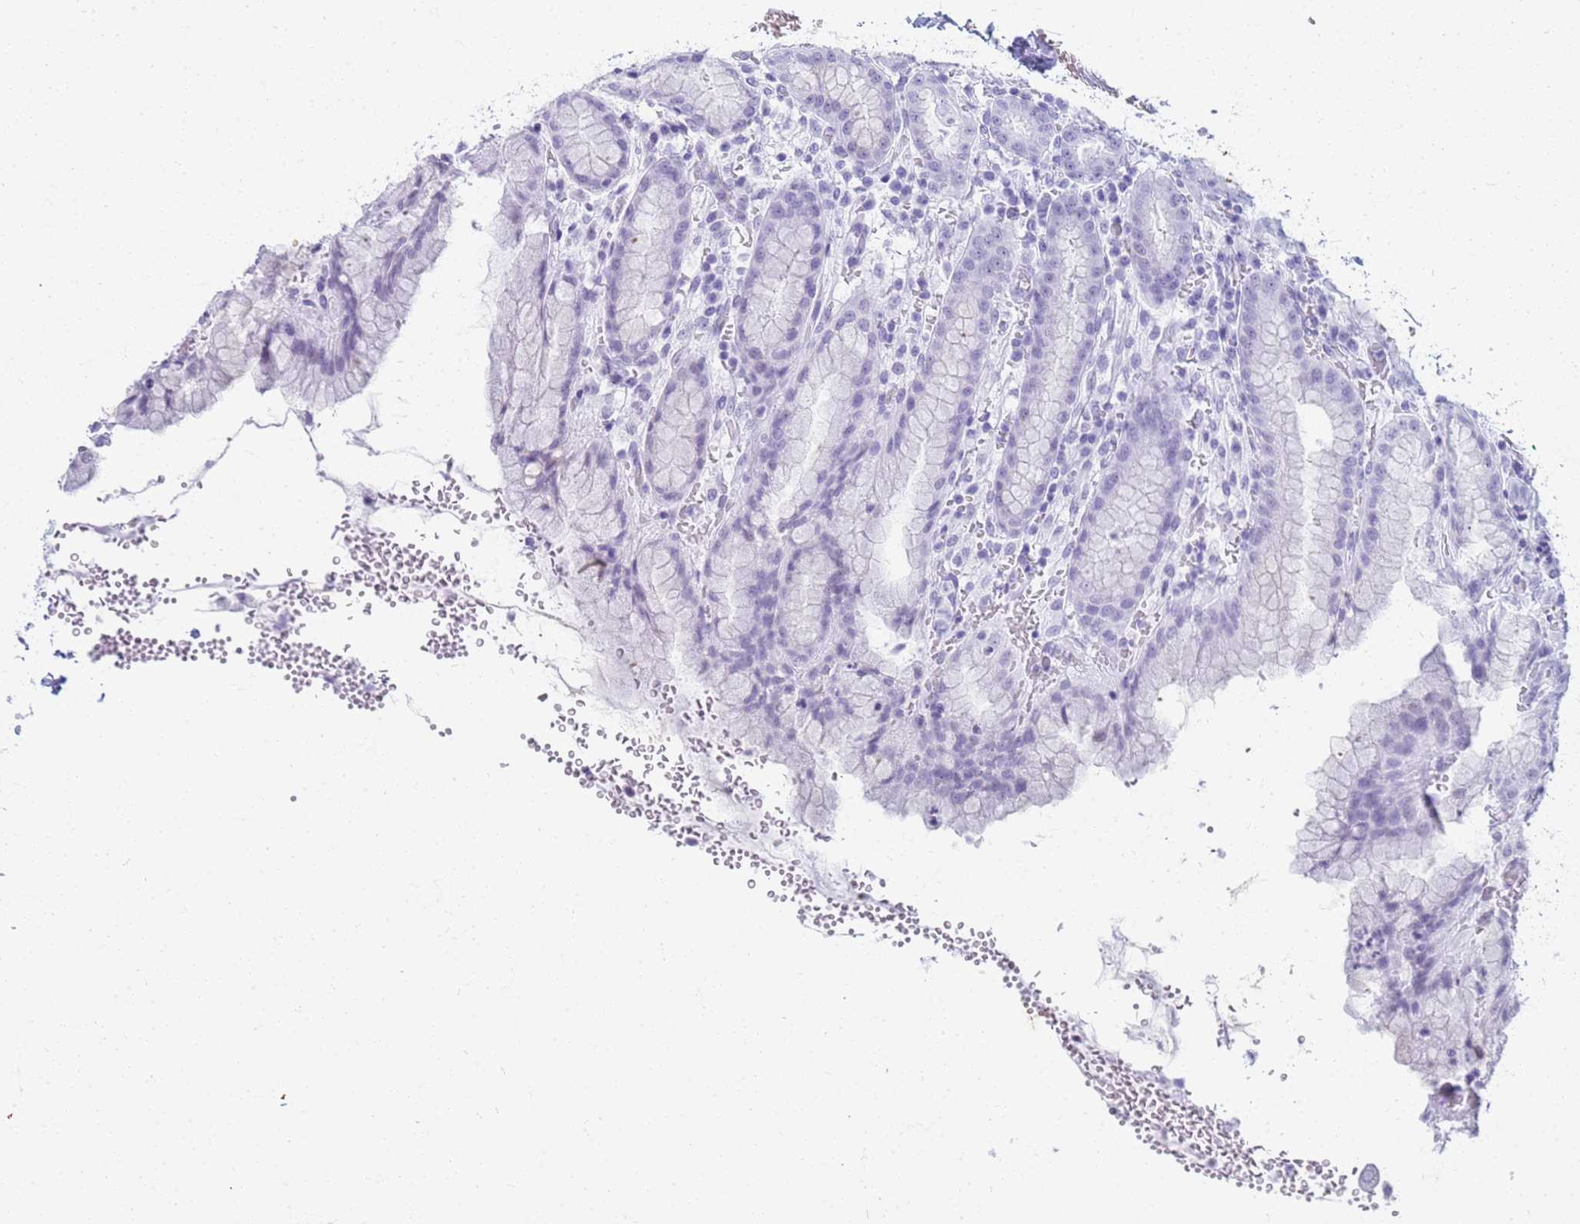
{"staining": {"intensity": "negative", "quantity": "none", "location": "none"}, "tissue": "stomach", "cell_type": "Glandular cells", "image_type": "normal", "snomed": [{"axis": "morphology", "description": "Normal tissue, NOS"}, {"axis": "topography", "description": "Stomach, upper"}], "caption": "DAB immunohistochemical staining of benign stomach exhibits no significant expression in glandular cells. The staining is performed using DAB brown chromogen with nuclei counter-stained in using hematoxylin.", "gene": "SLC7A9", "patient": {"sex": "male", "age": 52}}